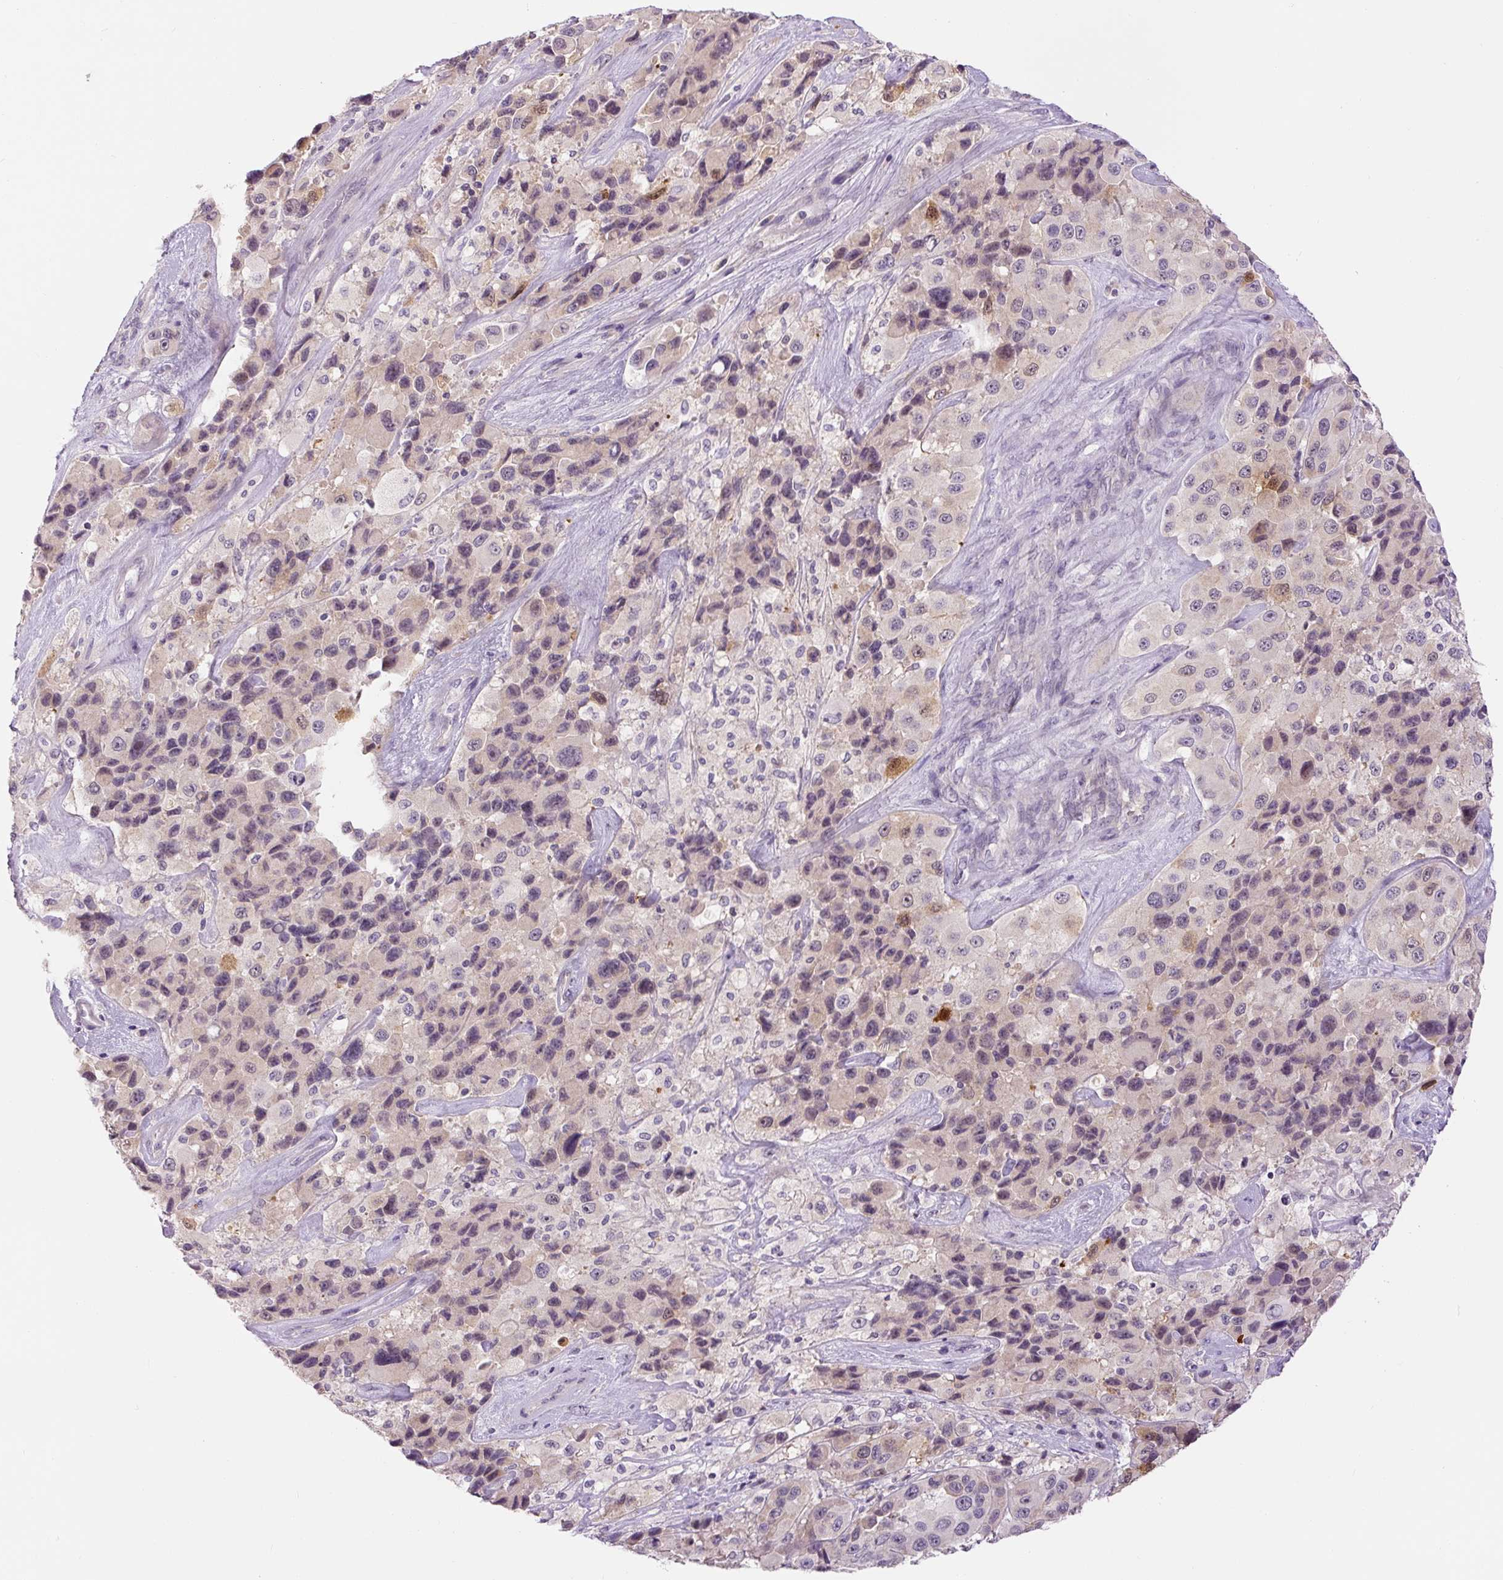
{"staining": {"intensity": "moderate", "quantity": "<25%", "location": "cytoplasmic/membranous,nuclear"}, "tissue": "melanoma", "cell_type": "Tumor cells", "image_type": "cancer", "snomed": [{"axis": "morphology", "description": "Malignant melanoma, Metastatic site"}, {"axis": "topography", "description": "Lymph node"}], "caption": "Malignant melanoma (metastatic site) tissue exhibits moderate cytoplasmic/membranous and nuclear expression in approximately <25% of tumor cells", "gene": "FABP7", "patient": {"sex": "female", "age": 65}}